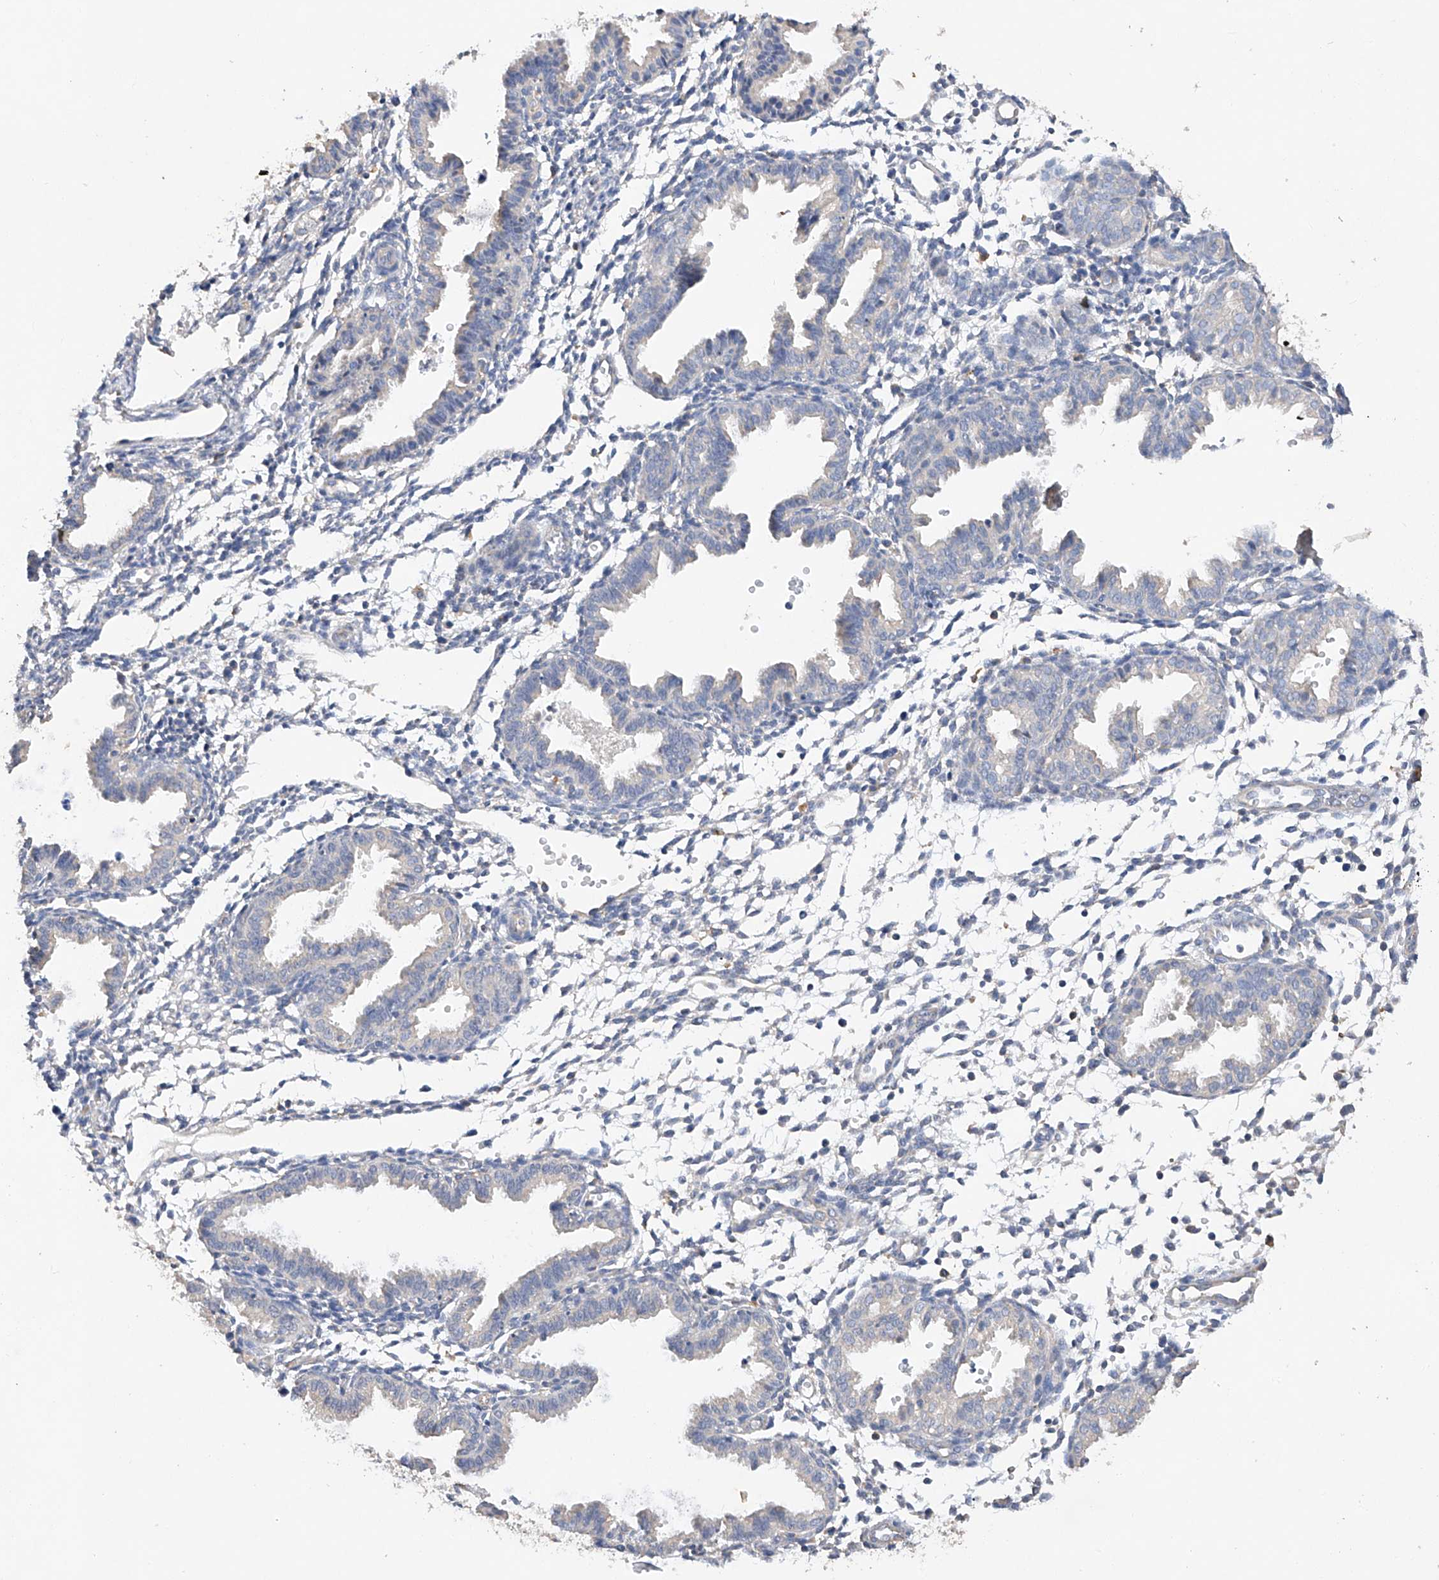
{"staining": {"intensity": "negative", "quantity": "none", "location": "none"}, "tissue": "endometrium", "cell_type": "Cells in endometrial stroma", "image_type": "normal", "snomed": [{"axis": "morphology", "description": "Normal tissue, NOS"}, {"axis": "topography", "description": "Endometrium"}], "caption": "Immunohistochemical staining of unremarkable endometrium reveals no significant staining in cells in endometrial stroma.", "gene": "AMD1", "patient": {"sex": "female", "age": 33}}